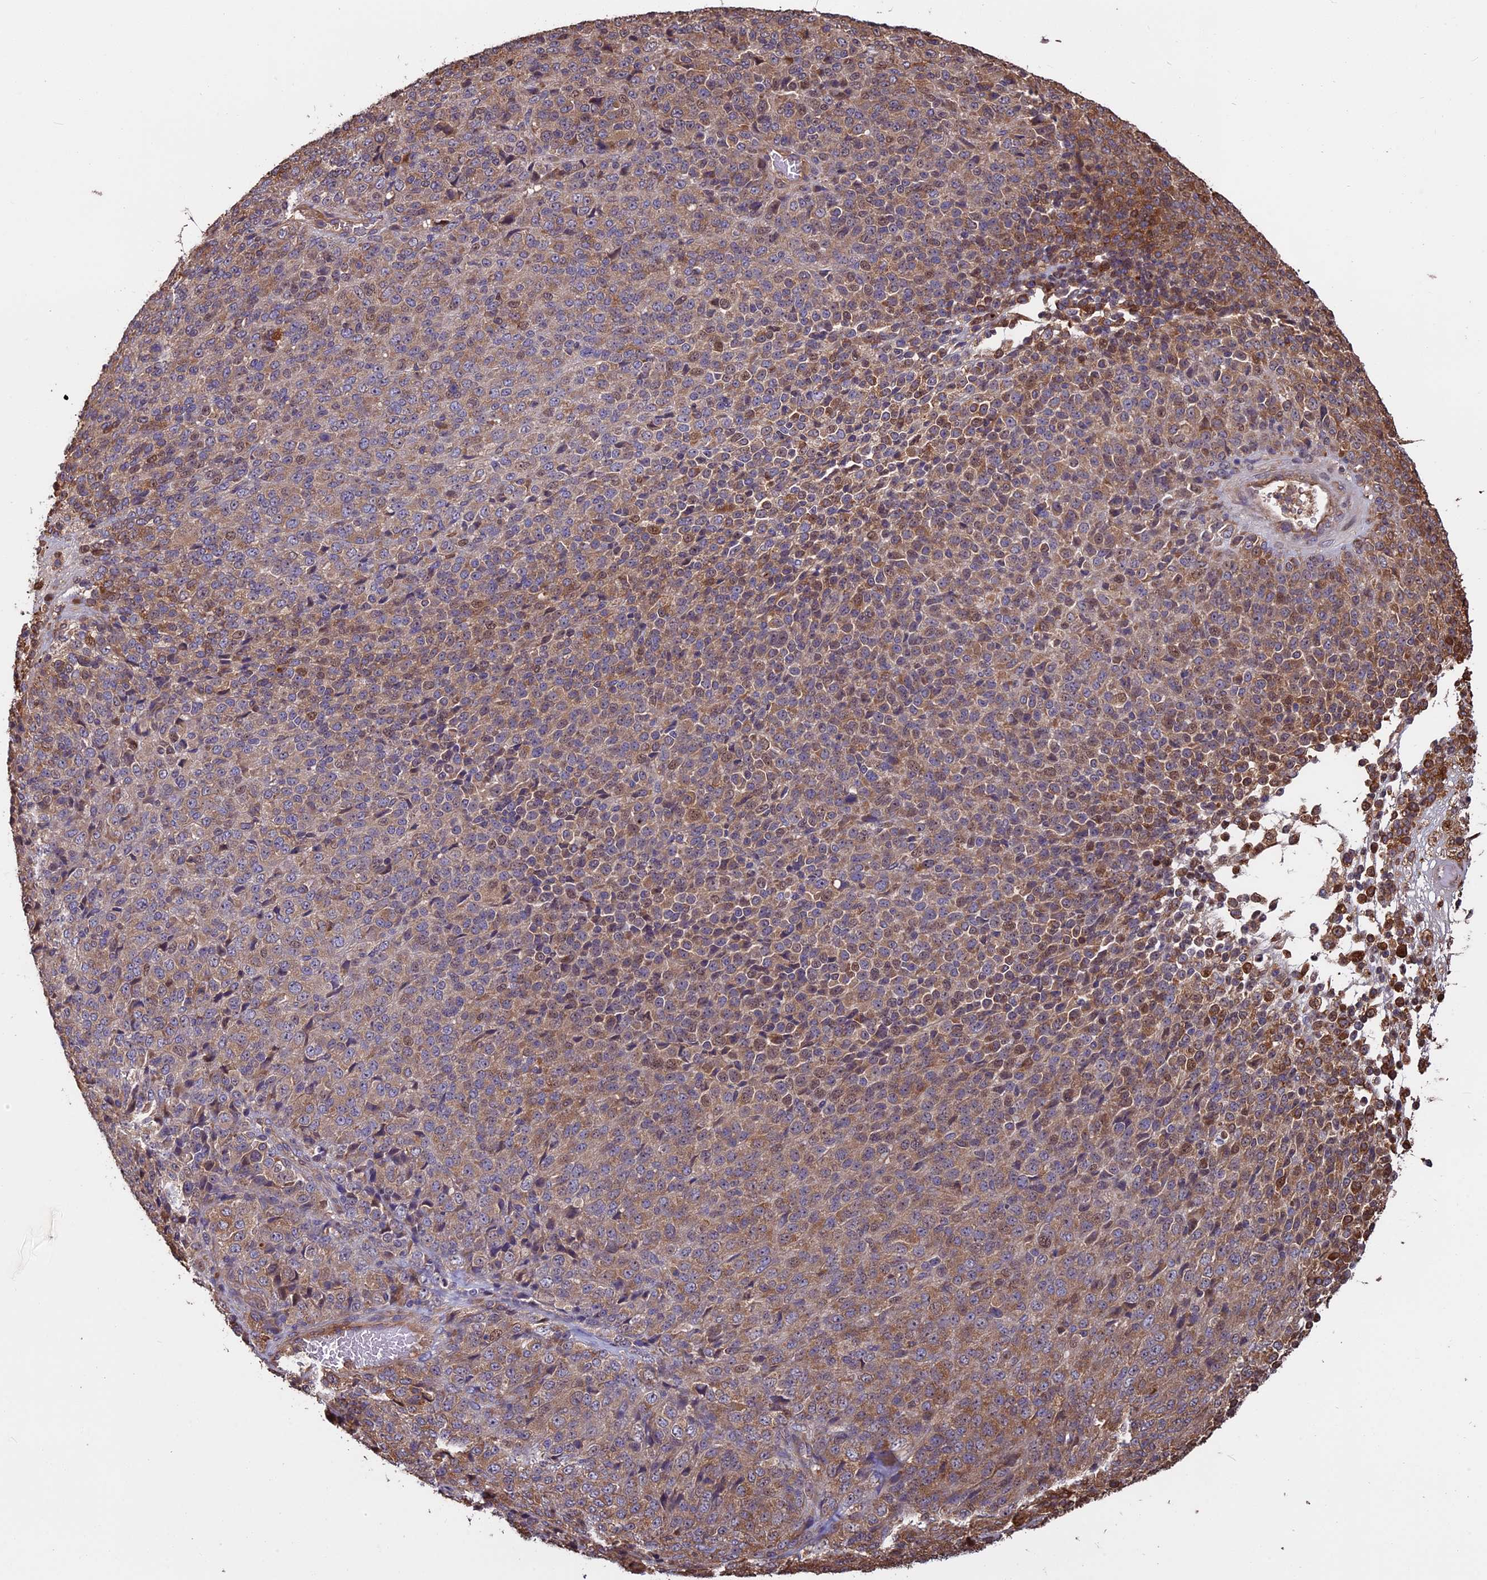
{"staining": {"intensity": "moderate", "quantity": ">75%", "location": "cytoplasmic/membranous"}, "tissue": "melanoma", "cell_type": "Tumor cells", "image_type": "cancer", "snomed": [{"axis": "morphology", "description": "Malignant melanoma, Metastatic site"}, {"axis": "topography", "description": "Brain"}], "caption": "This image demonstrates immunohistochemistry staining of human malignant melanoma (metastatic site), with medium moderate cytoplasmic/membranous positivity in approximately >75% of tumor cells.", "gene": "VWA3A", "patient": {"sex": "female", "age": 56}}